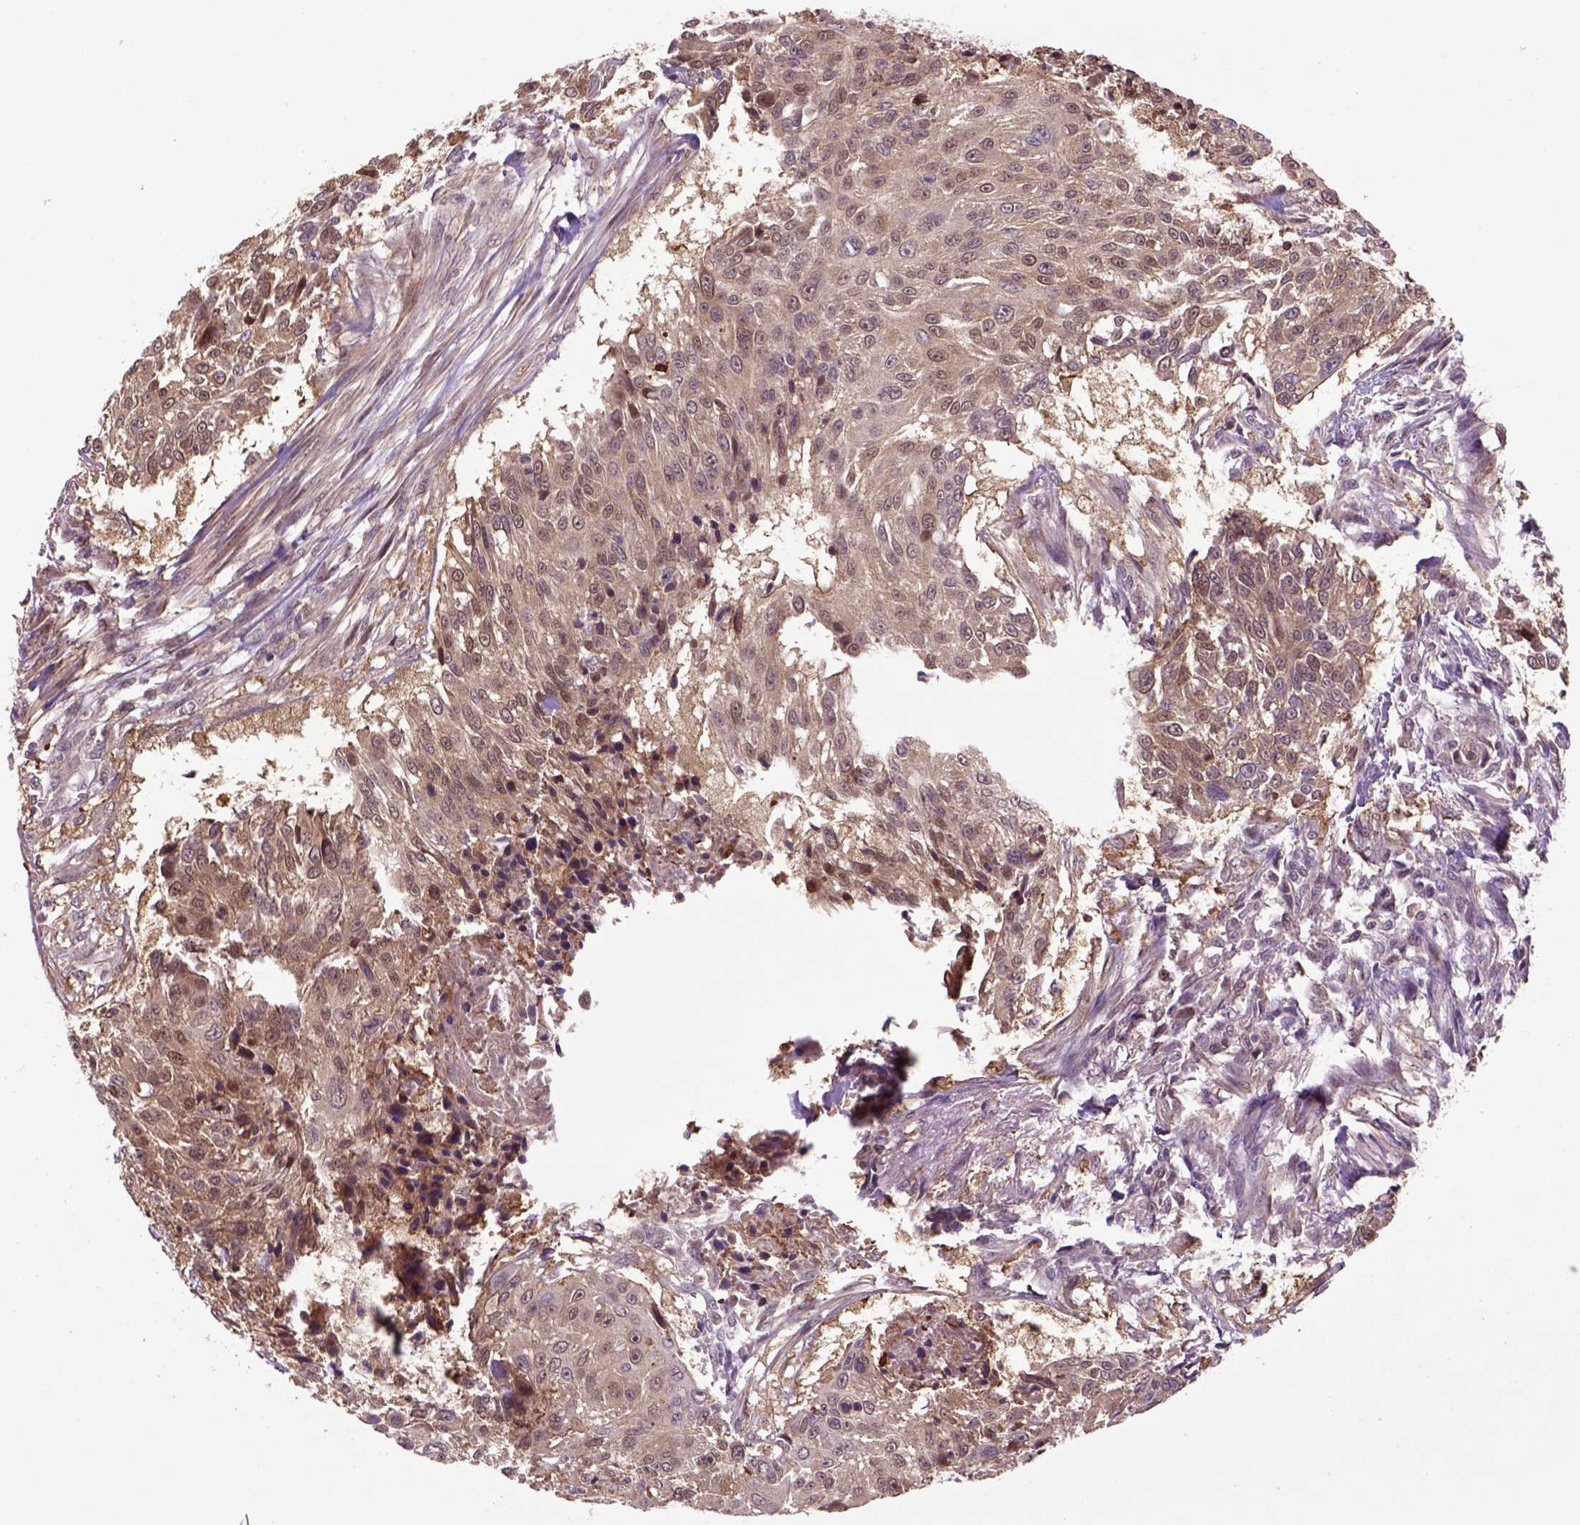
{"staining": {"intensity": "moderate", "quantity": "<25%", "location": "cytoplasmic/membranous,nuclear"}, "tissue": "urothelial cancer", "cell_type": "Tumor cells", "image_type": "cancer", "snomed": [{"axis": "morphology", "description": "Urothelial carcinoma, NOS"}, {"axis": "topography", "description": "Urinary bladder"}], "caption": "Urothelial cancer was stained to show a protein in brown. There is low levels of moderate cytoplasmic/membranous and nuclear positivity in about <25% of tumor cells.", "gene": "HSPBP1", "patient": {"sex": "male", "age": 55}}